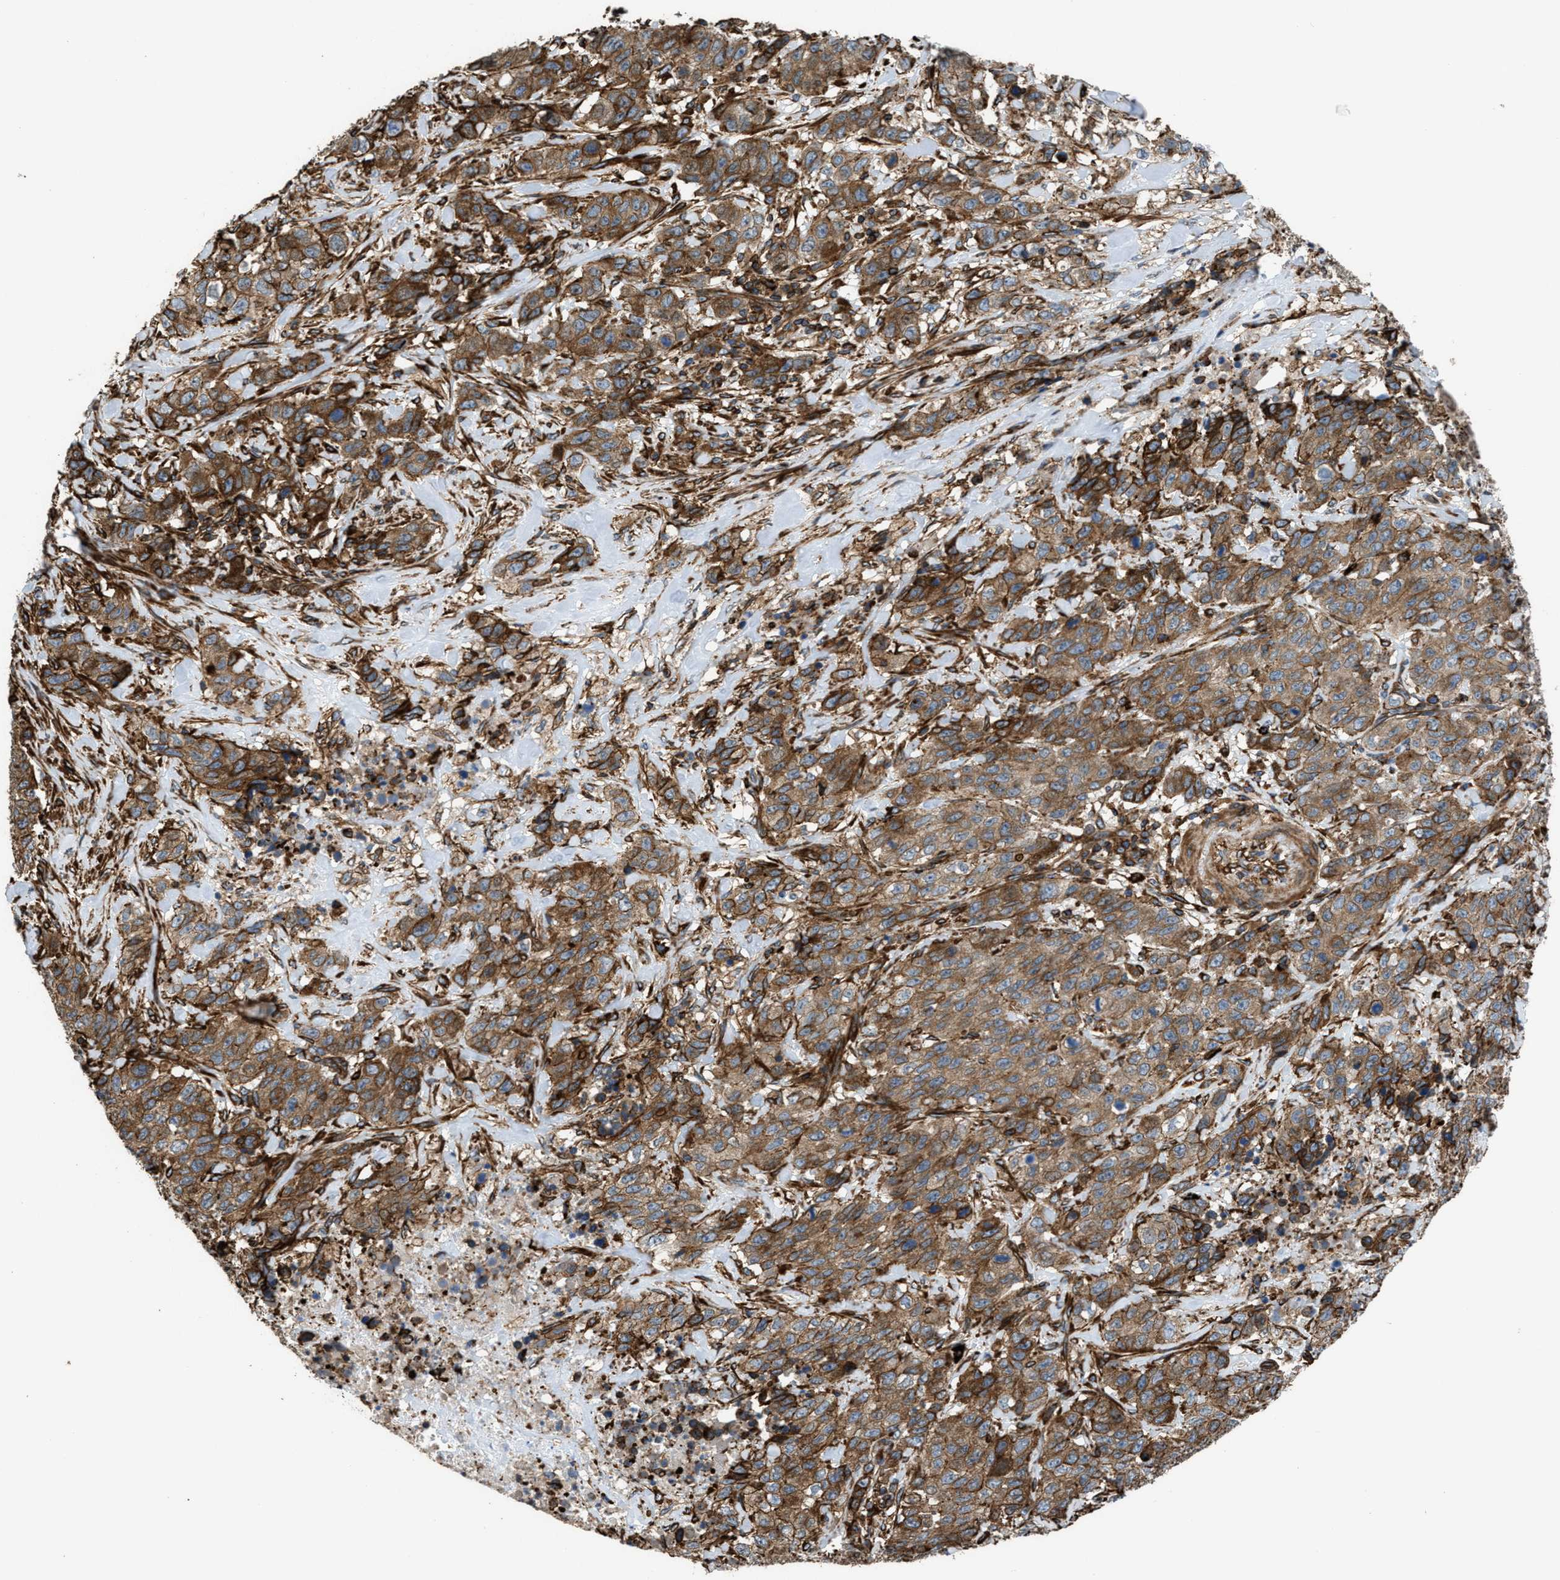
{"staining": {"intensity": "moderate", "quantity": ">75%", "location": "cytoplasmic/membranous"}, "tissue": "stomach cancer", "cell_type": "Tumor cells", "image_type": "cancer", "snomed": [{"axis": "morphology", "description": "Adenocarcinoma, NOS"}, {"axis": "topography", "description": "Stomach"}], "caption": "Stomach adenocarcinoma was stained to show a protein in brown. There is medium levels of moderate cytoplasmic/membranous positivity in about >75% of tumor cells.", "gene": "EGLN1", "patient": {"sex": "male", "age": 48}}